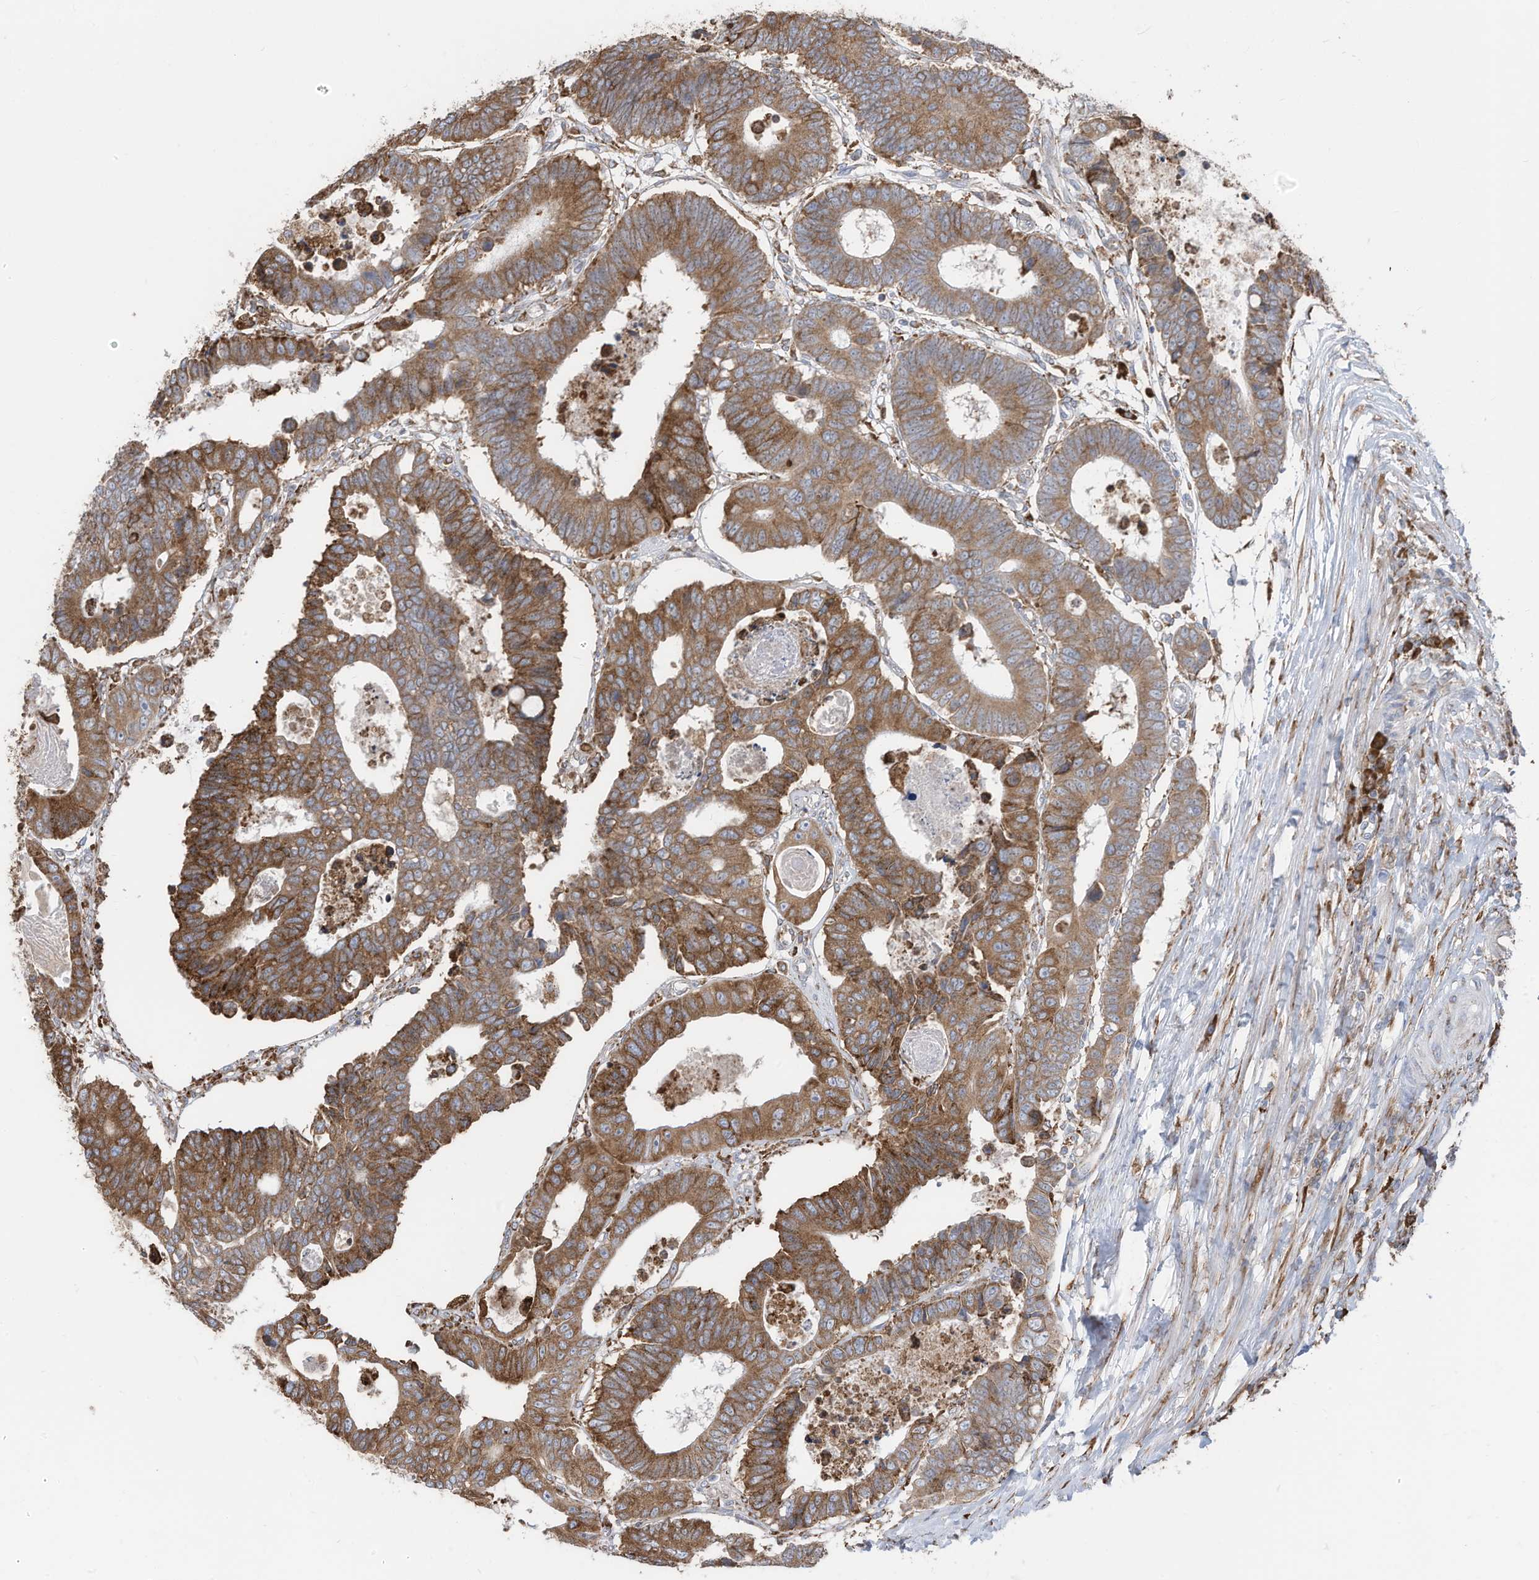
{"staining": {"intensity": "moderate", "quantity": ">75%", "location": "cytoplasmic/membranous"}, "tissue": "colorectal cancer", "cell_type": "Tumor cells", "image_type": "cancer", "snomed": [{"axis": "morphology", "description": "Adenocarcinoma, NOS"}, {"axis": "topography", "description": "Rectum"}], "caption": "Adenocarcinoma (colorectal) was stained to show a protein in brown. There is medium levels of moderate cytoplasmic/membranous expression in approximately >75% of tumor cells. (brown staining indicates protein expression, while blue staining denotes nuclei).", "gene": "ZNF354C", "patient": {"sex": "male", "age": 84}}